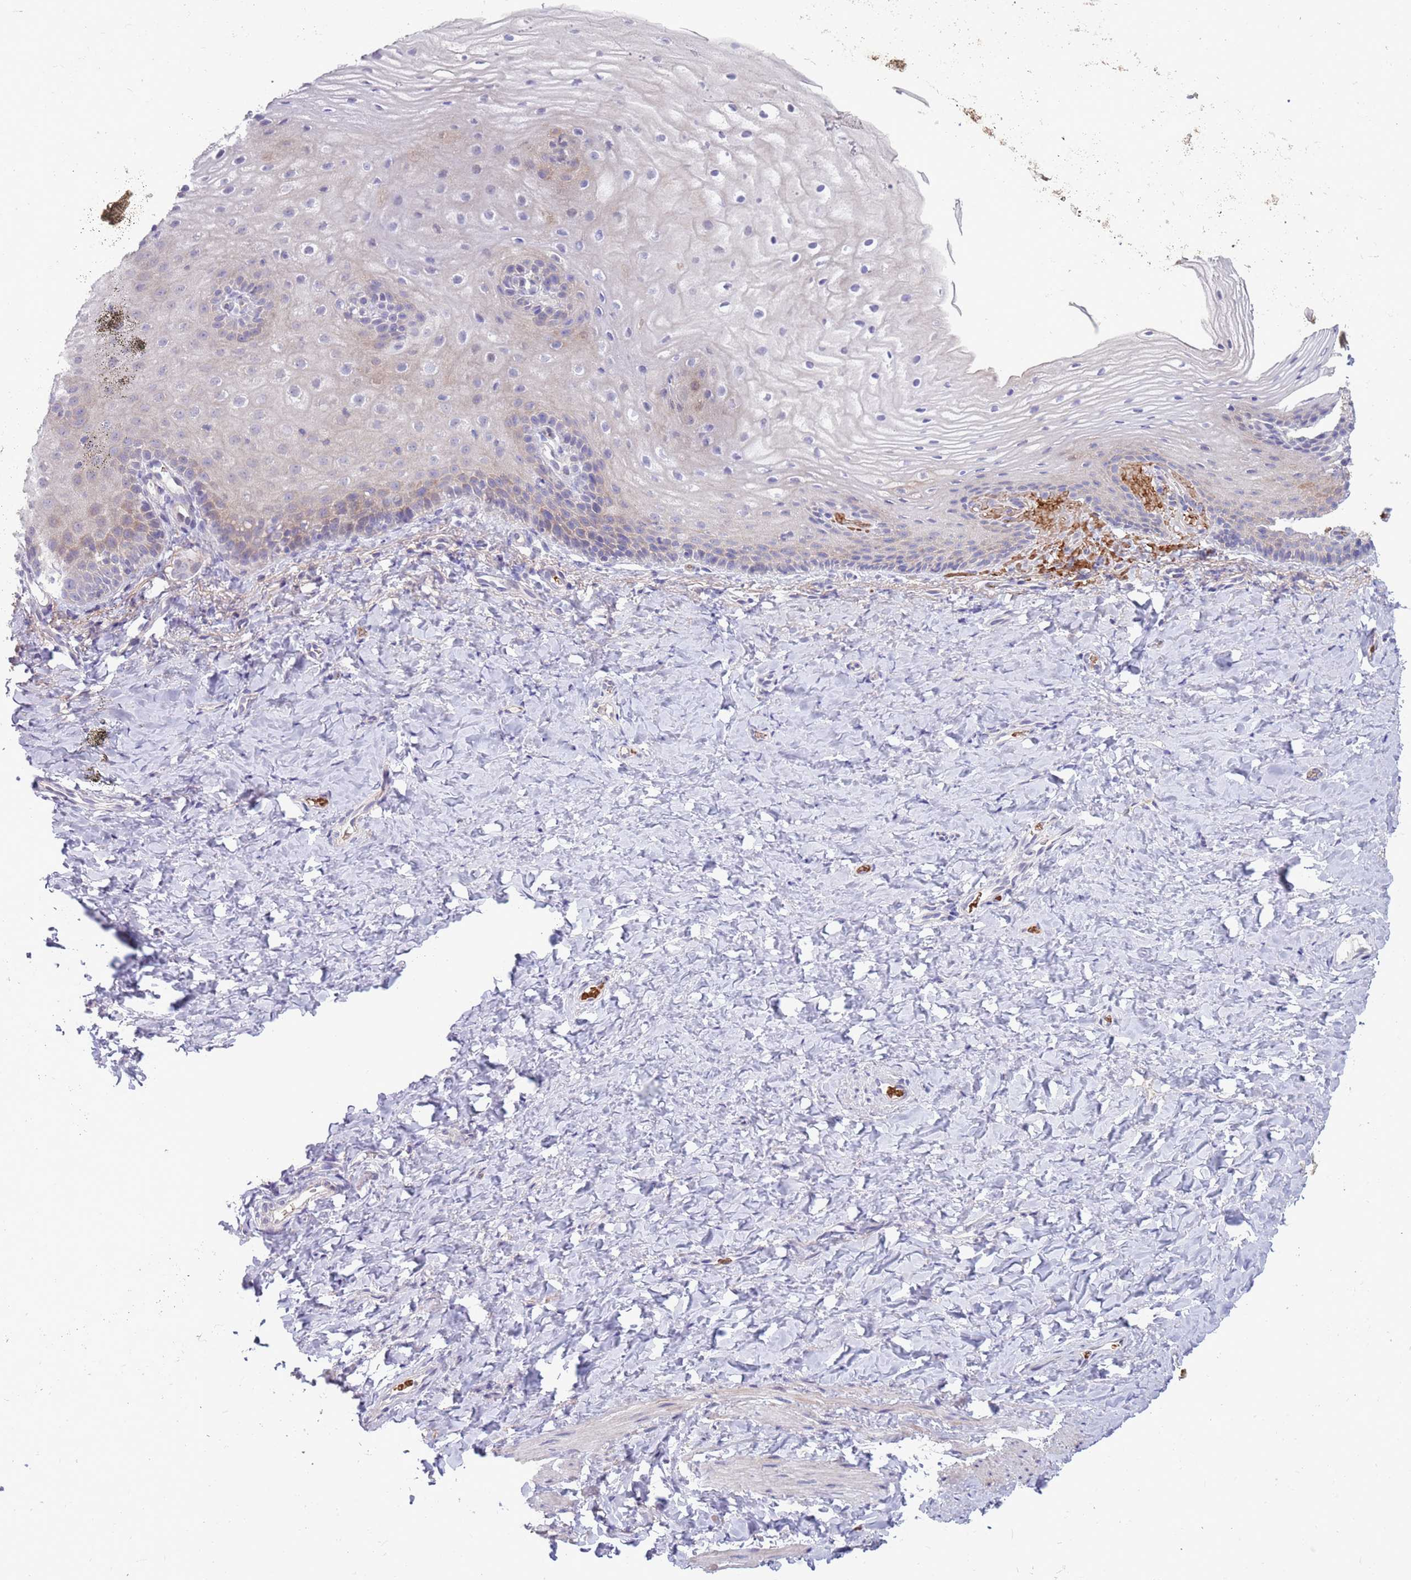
{"staining": {"intensity": "negative", "quantity": "none", "location": "none"}, "tissue": "vagina", "cell_type": "Squamous epithelial cells", "image_type": "normal", "snomed": [{"axis": "morphology", "description": "Normal tissue, NOS"}, {"axis": "topography", "description": "Vagina"}], "caption": "DAB (3,3'-diaminobenzidine) immunohistochemical staining of normal human vagina displays no significant expression in squamous epithelial cells.", "gene": "ZNF14", "patient": {"sex": "female", "age": 60}}